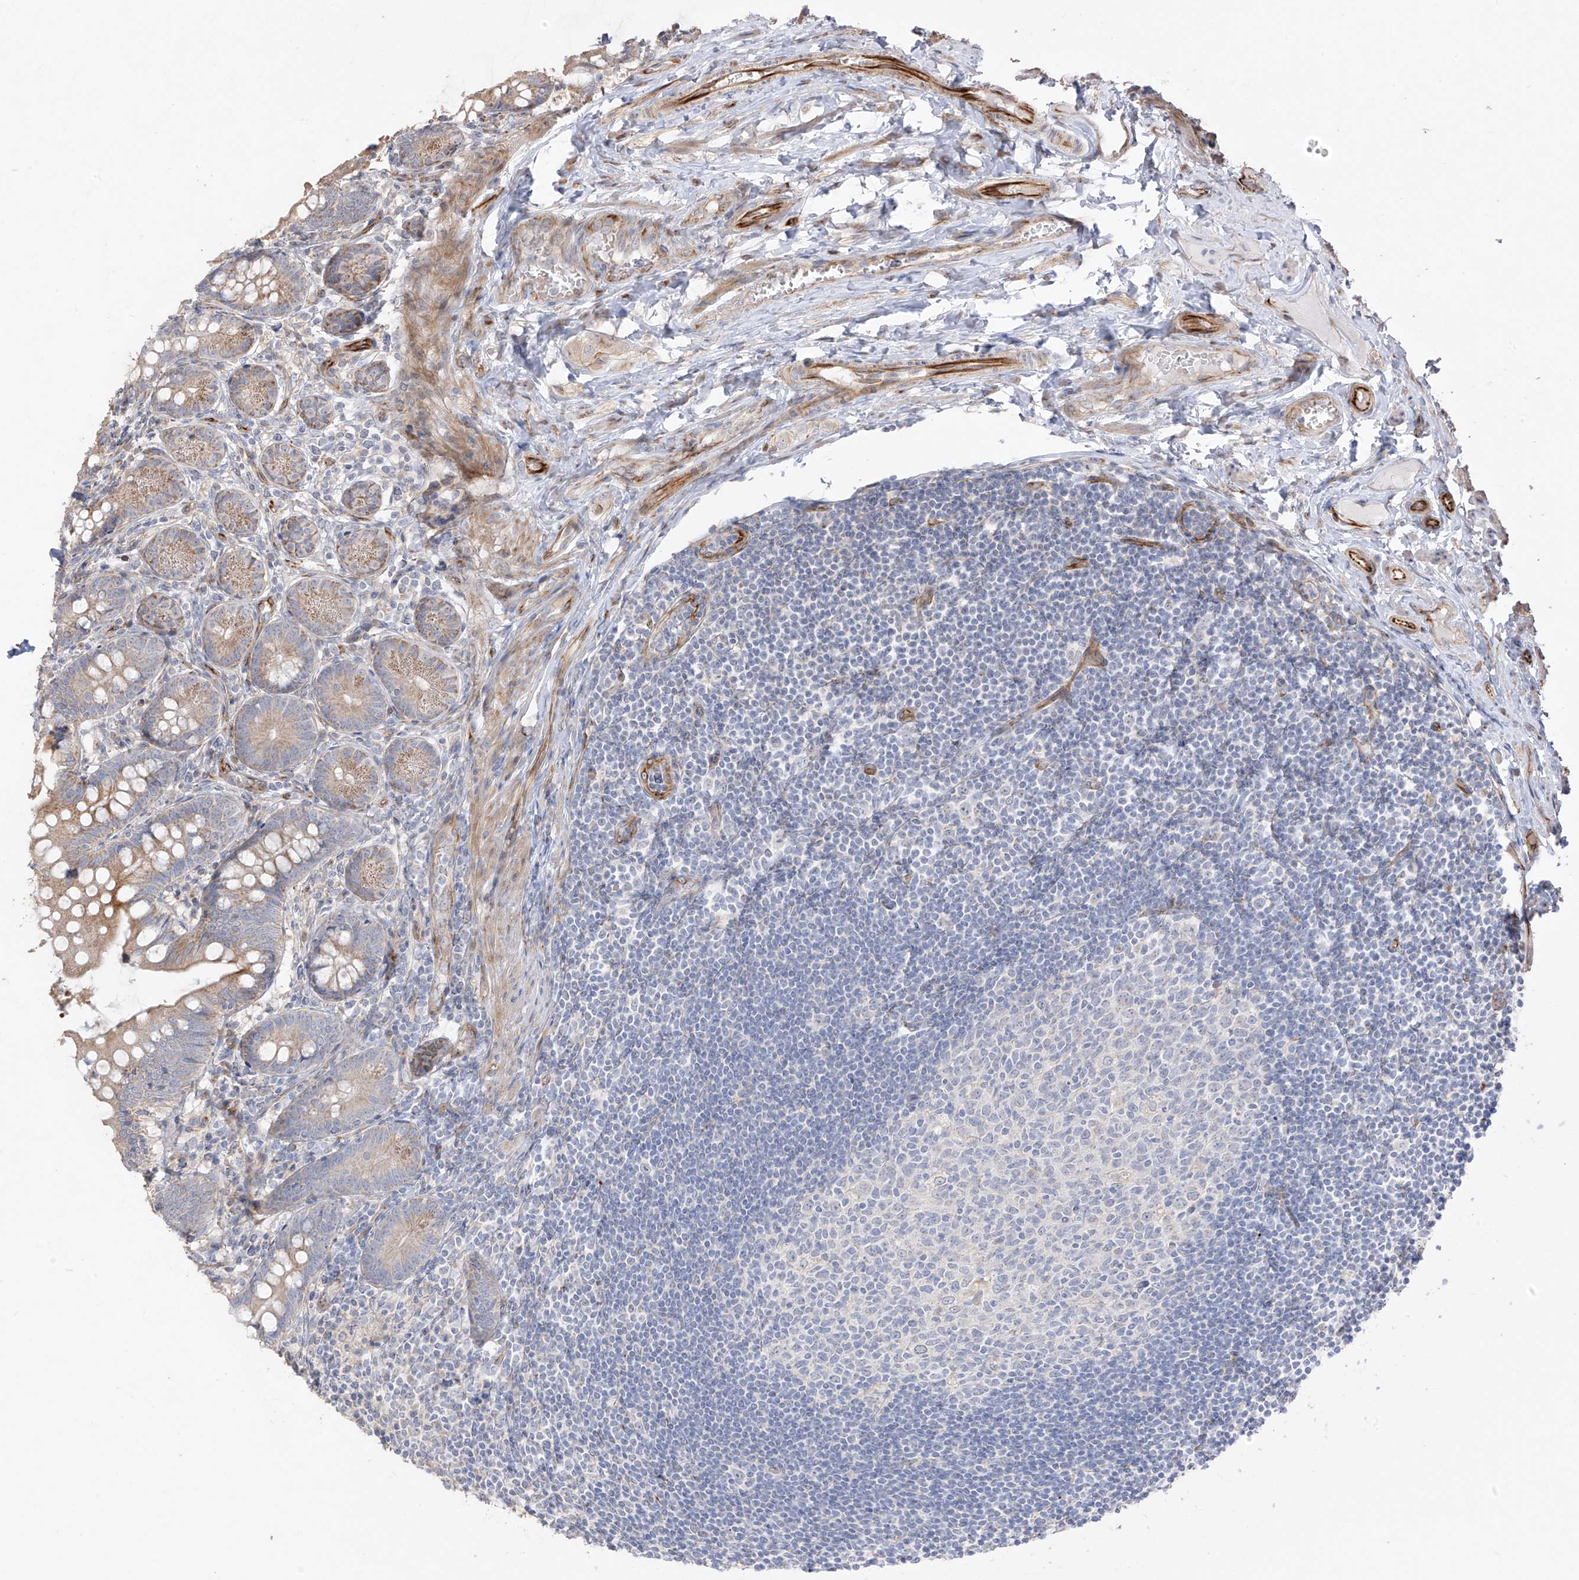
{"staining": {"intensity": "weak", "quantity": "25%-75%", "location": "cytoplasmic/membranous"}, "tissue": "small intestine", "cell_type": "Glandular cells", "image_type": "normal", "snomed": [{"axis": "morphology", "description": "Normal tissue, NOS"}, {"axis": "topography", "description": "Small intestine"}], "caption": "Protein expression analysis of benign small intestine reveals weak cytoplasmic/membranous staining in approximately 25%-75% of glandular cells. The staining was performed using DAB to visualize the protein expression in brown, while the nuclei were stained in blue with hematoxylin (Magnification: 20x).", "gene": "DCDC2", "patient": {"sex": "male", "age": 7}}